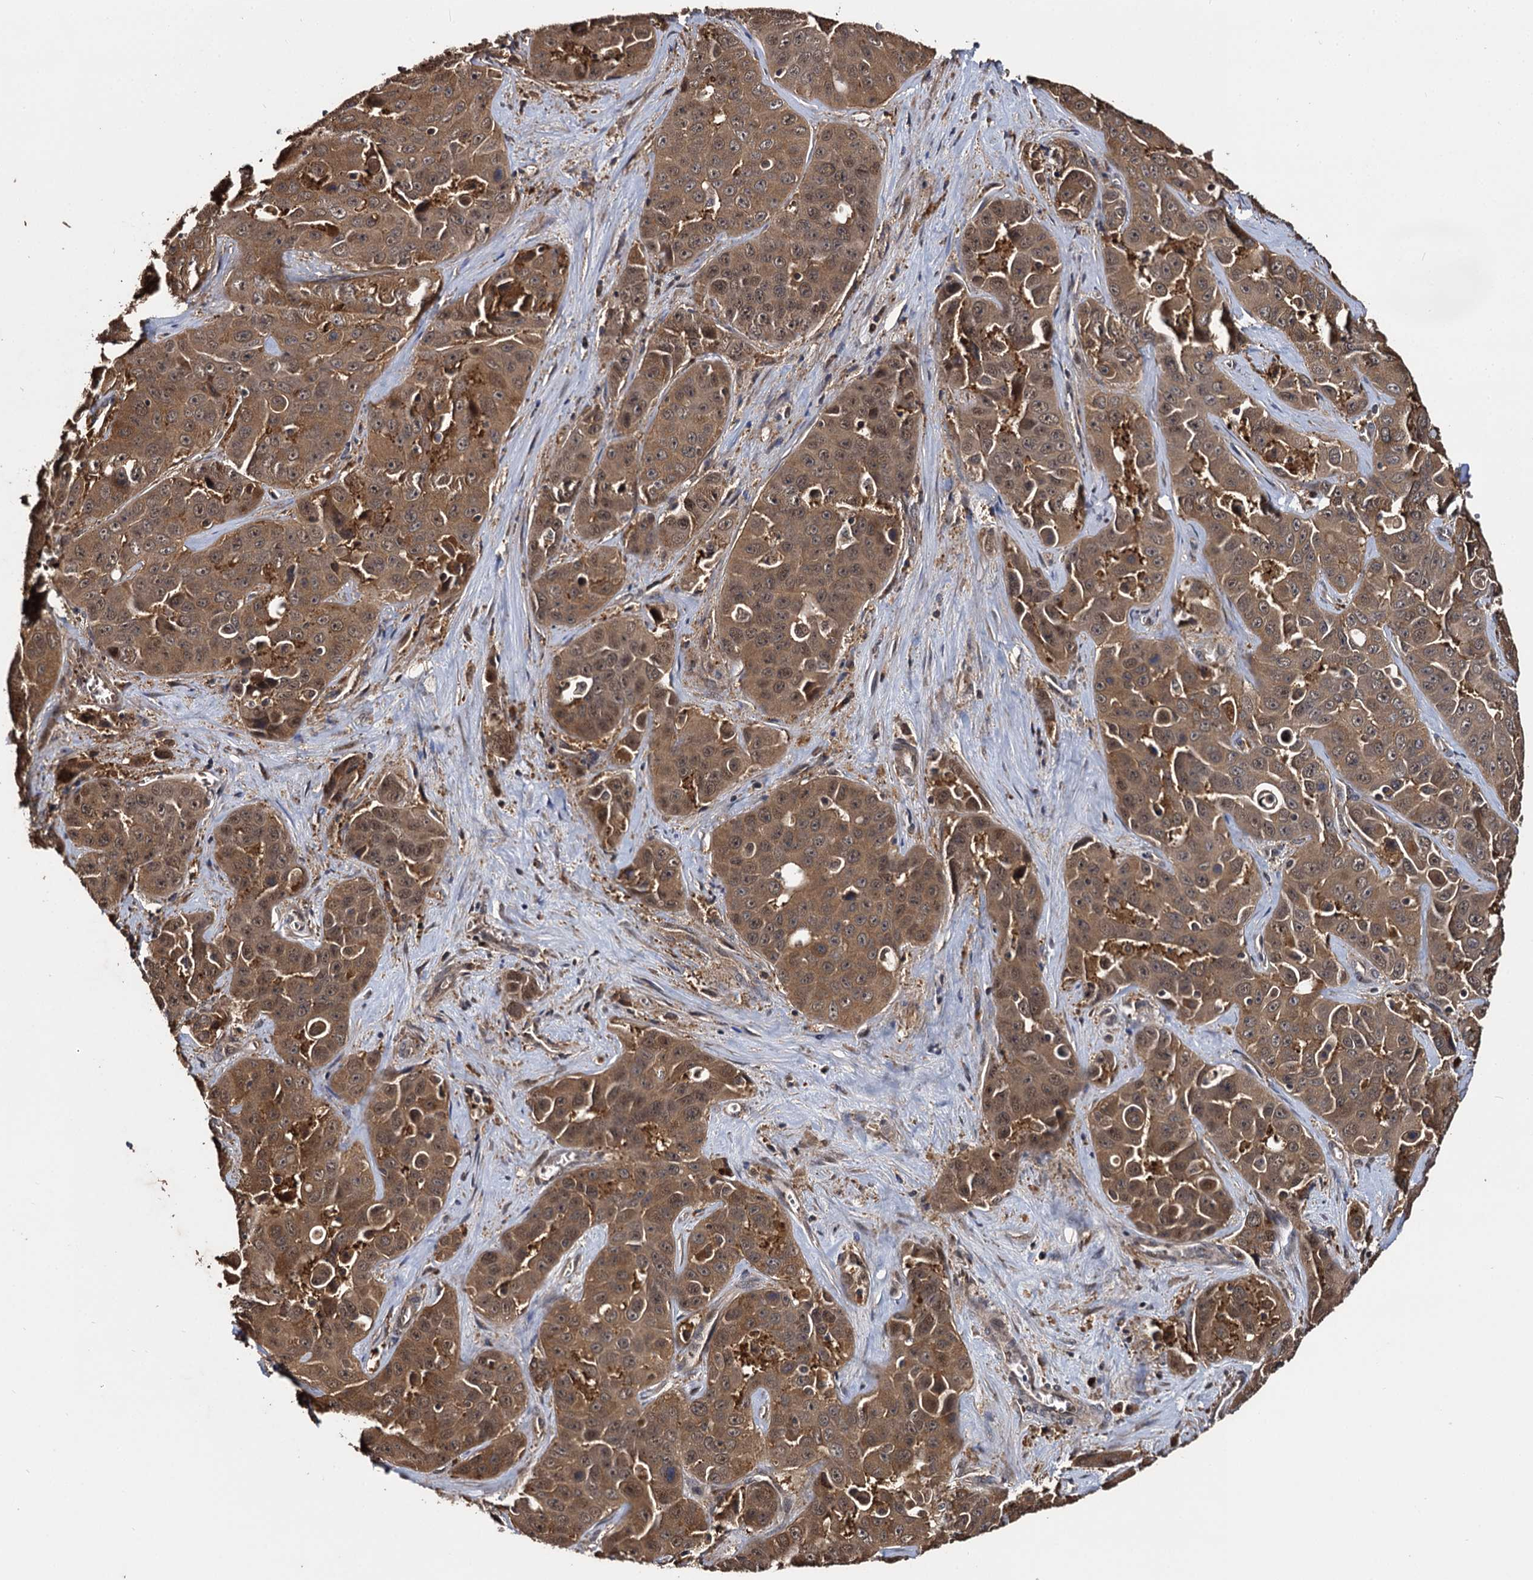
{"staining": {"intensity": "moderate", "quantity": ">75%", "location": "cytoplasmic/membranous,nuclear"}, "tissue": "liver cancer", "cell_type": "Tumor cells", "image_type": "cancer", "snomed": [{"axis": "morphology", "description": "Cholangiocarcinoma"}, {"axis": "topography", "description": "Liver"}], "caption": "Tumor cells display medium levels of moderate cytoplasmic/membranous and nuclear expression in about >75% of cells in human liver cancer (cholangiocarcinoma).", "gene": "SLC46A3", "patient": {"sex": "female", "age": 52}}